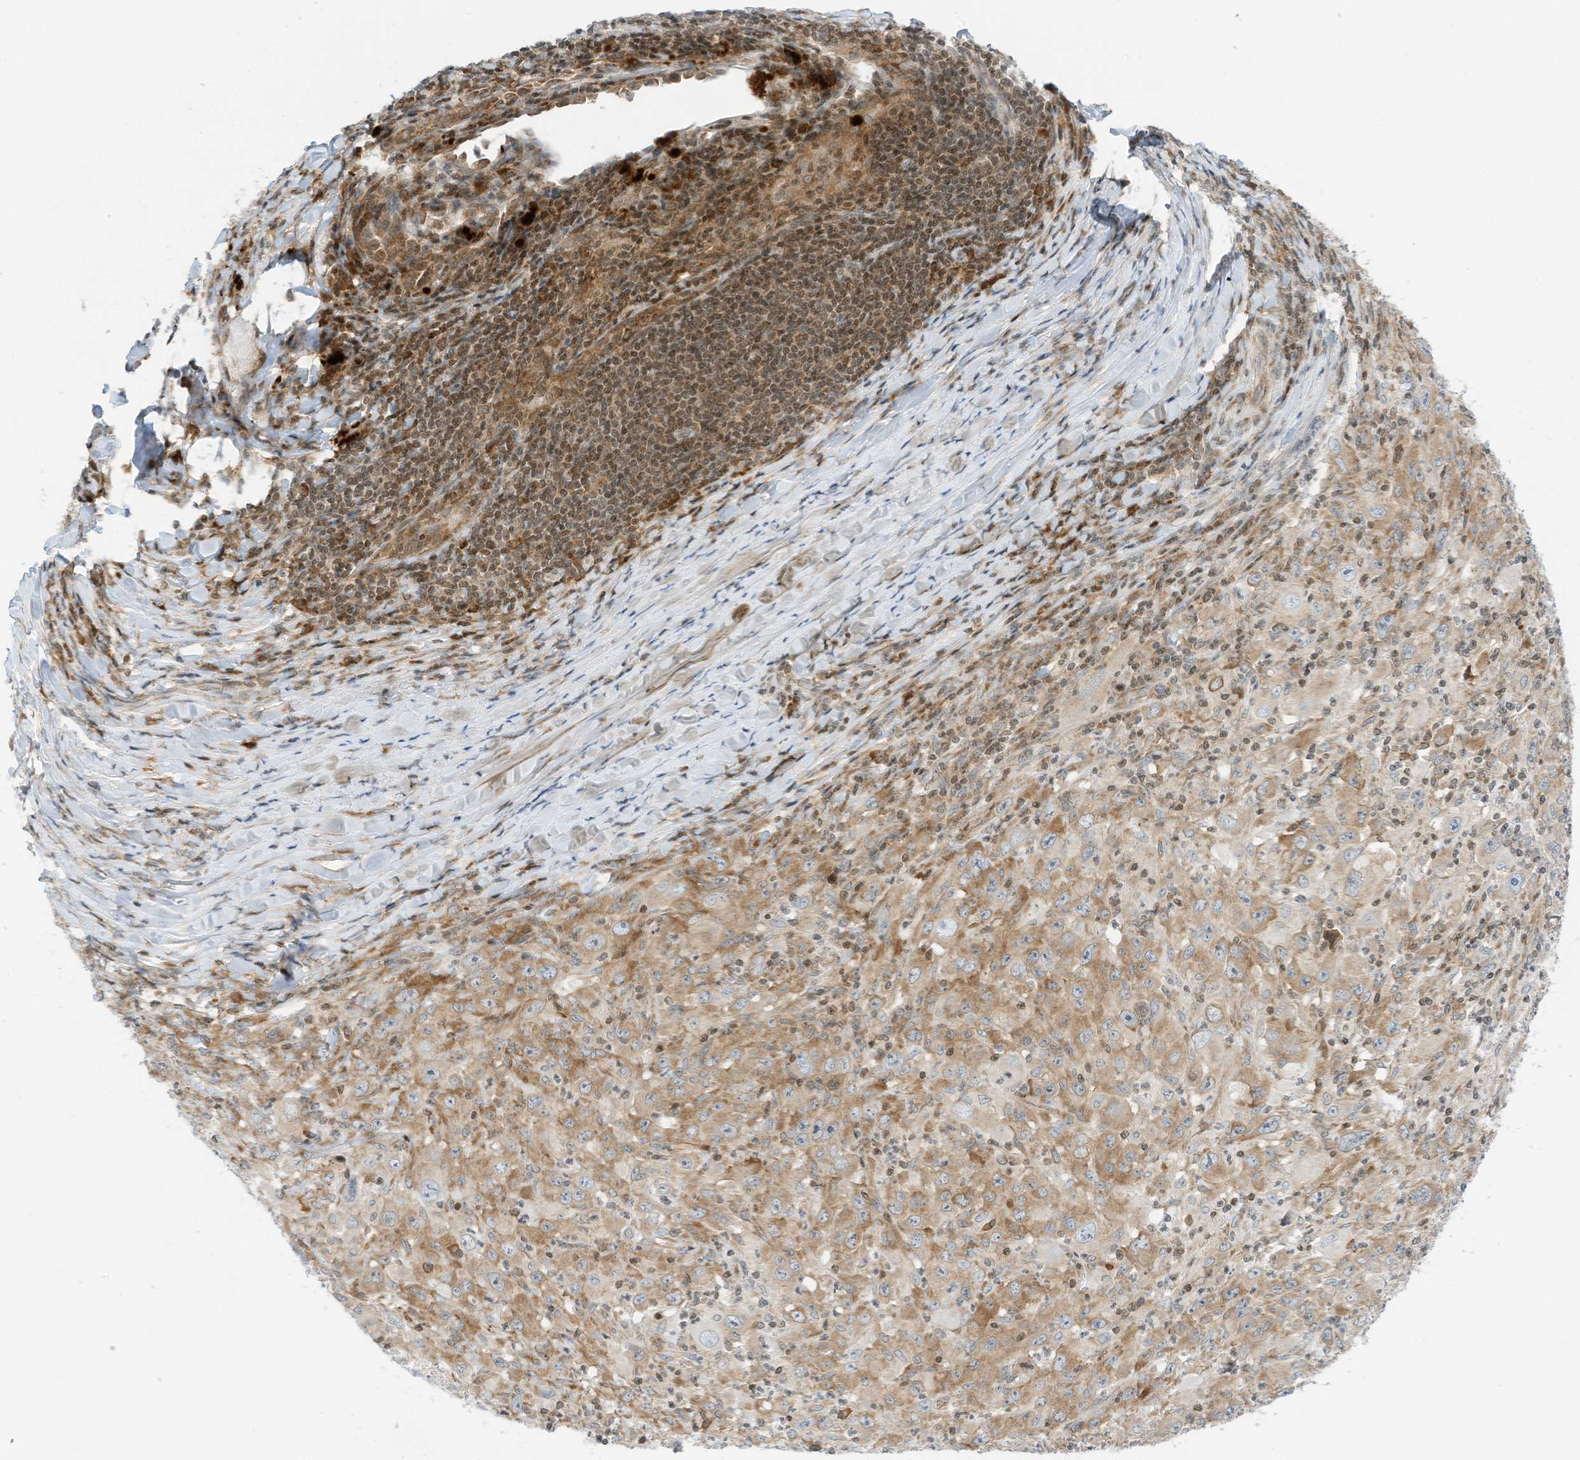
{"staining": {"intensity": "moderate", "quantity": ">75%", "location": "cytoplasmic/membranous"}, "tissue": "melanoma", "cell_type": "Tumor cells", "image_type": "cancer", "snomed": [{"axis": "morphology", "description": "Malignant melanoma, Metastatic site"}, {"axis": "topography", "description": "Skin"}], "caption": "Protein analysis of malignant melanoma (metastatic site) tissue displays moderate cytoplasmic/membranous expression in about >75% of tumor cells. (brown staining indicates protein expression, while blue staining denotes nuclei).", "gene": "EDF1", "patient": {"sex": "female", "age": 56}}